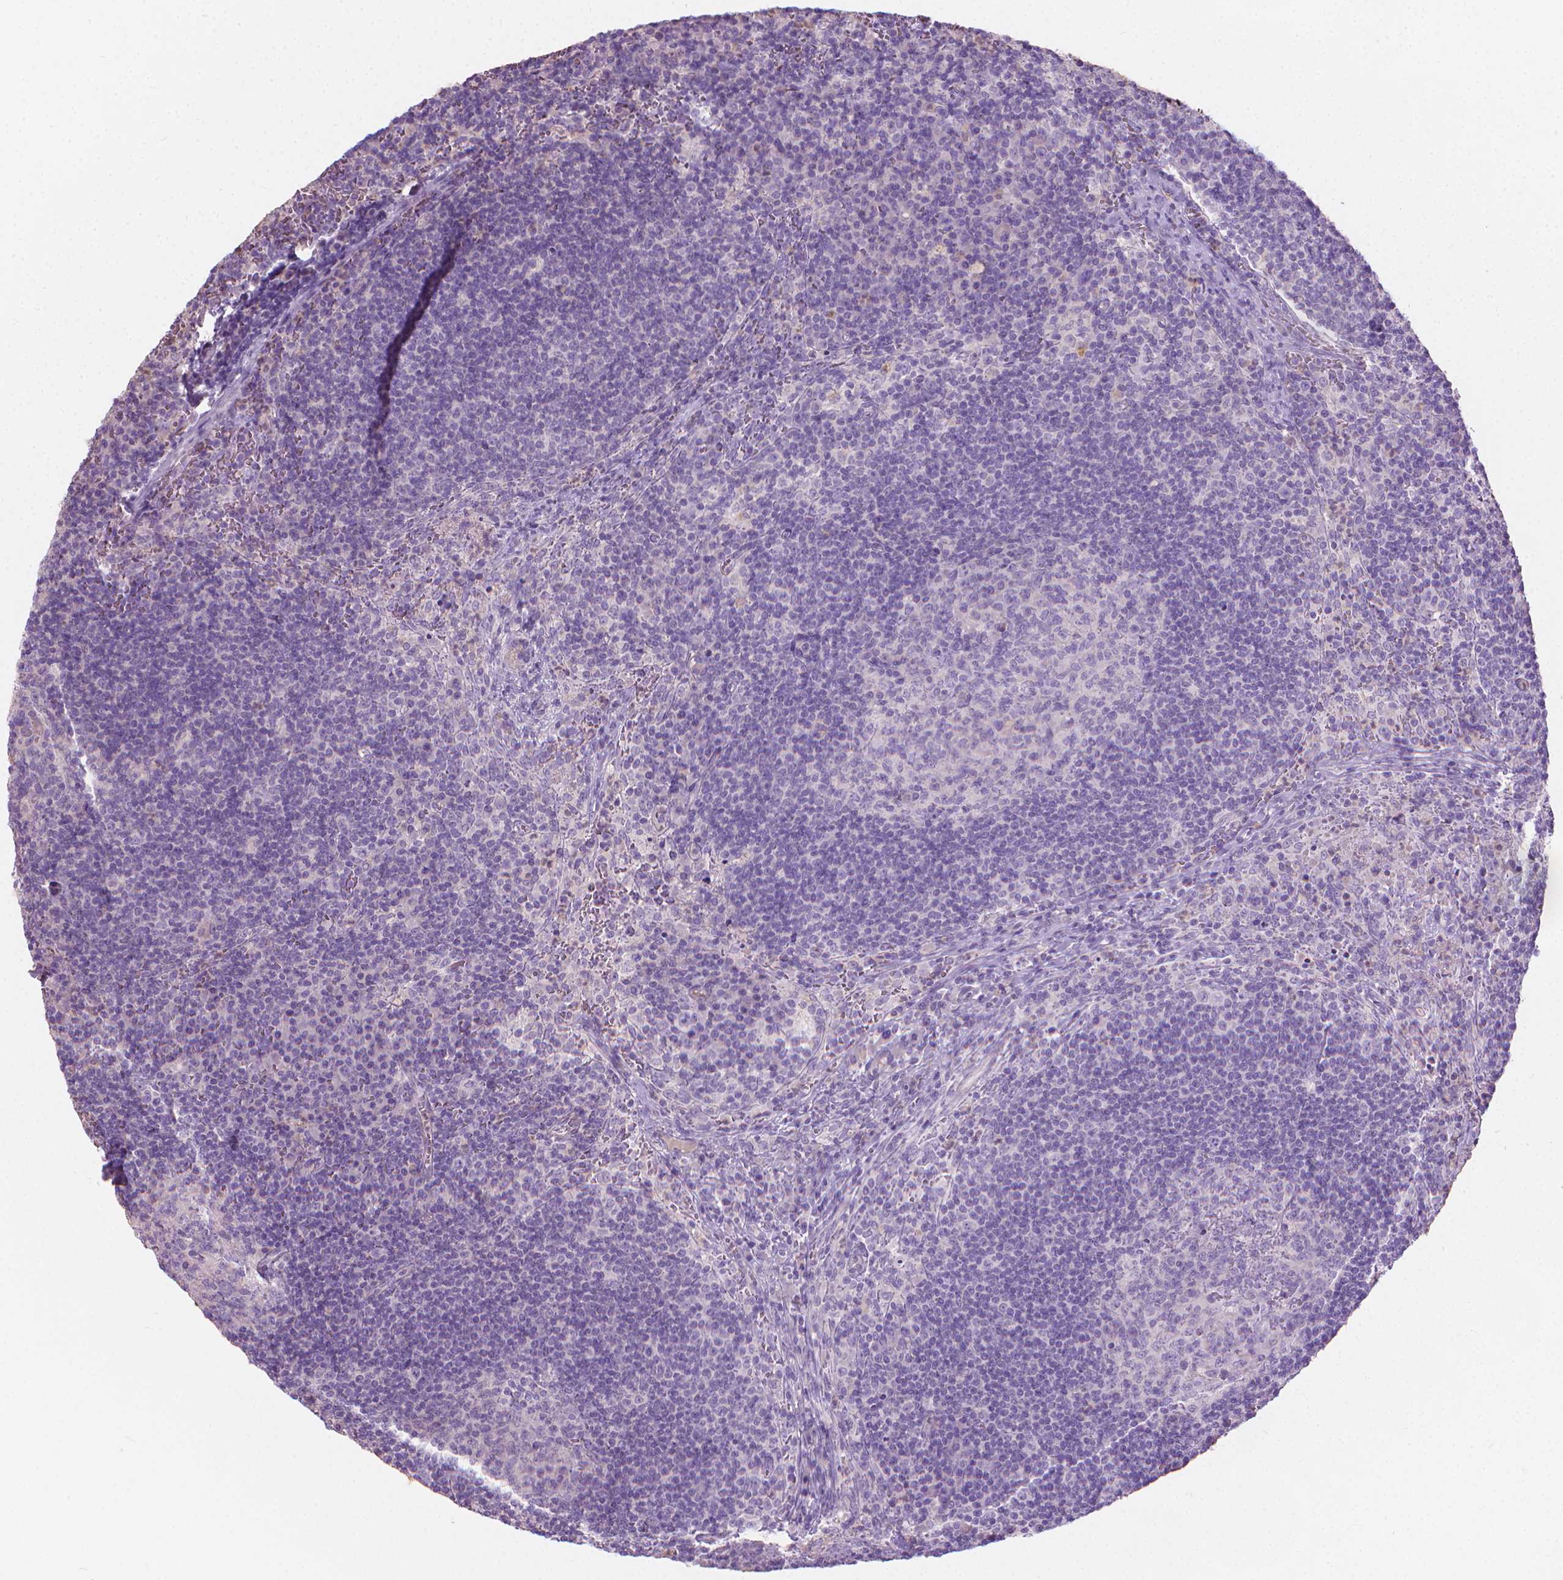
{"staining": {"intensity": "negative", "quantity": "none", "location": "none"}, "tissue": "lymph node", "cell_type": "Germinal center cells", "image_type": "normal", "snomed": [{"axis": "morphology", "description": "Normal tissue, NOS"}, {"axis": "topography", "description": "Lymph node"}], "caption": "This is a image of IHC staining of normal lymph node, which shows no staining in germinal center cells.", "gene": "CABCOCO1", "patient": {"sex": "male", "age": 67}}